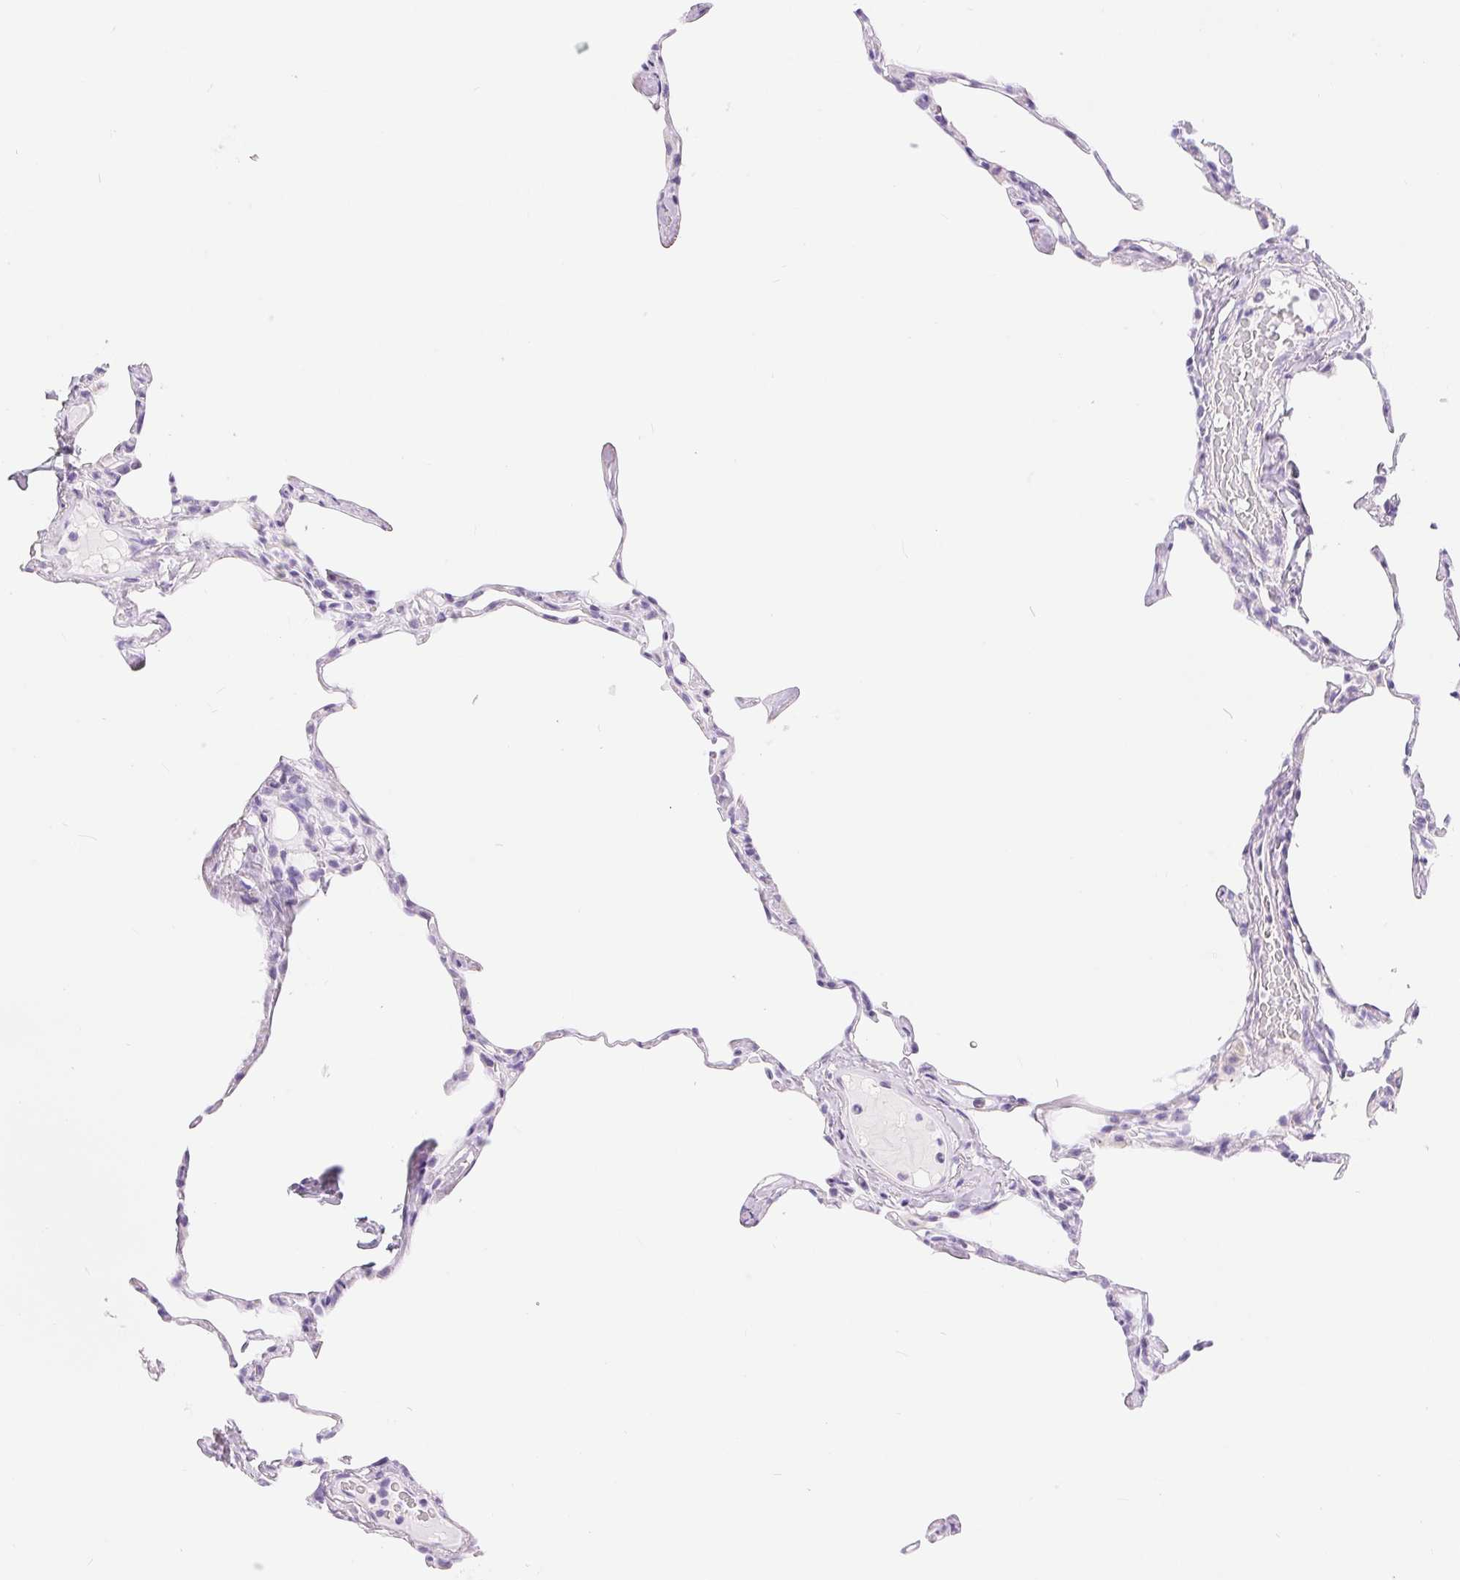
{"staining": {"intensity": "negative", "quantity": "none", "location": "none"}, "tissue": "lung", "cell_type": "Alveolar cells", "image_type": "normal", "snomed": [{"axis": "morphology", "description": "Normal tissue, NOS"}, {"axis": "topography", "description": "Lung"}], "caption": "High power microscopy image of an IHC histopathology image of normal lung, revealing no significant expression in alveolar cells.", "gene": "XDH", "patient": {"sex": "male", "age": 65}}